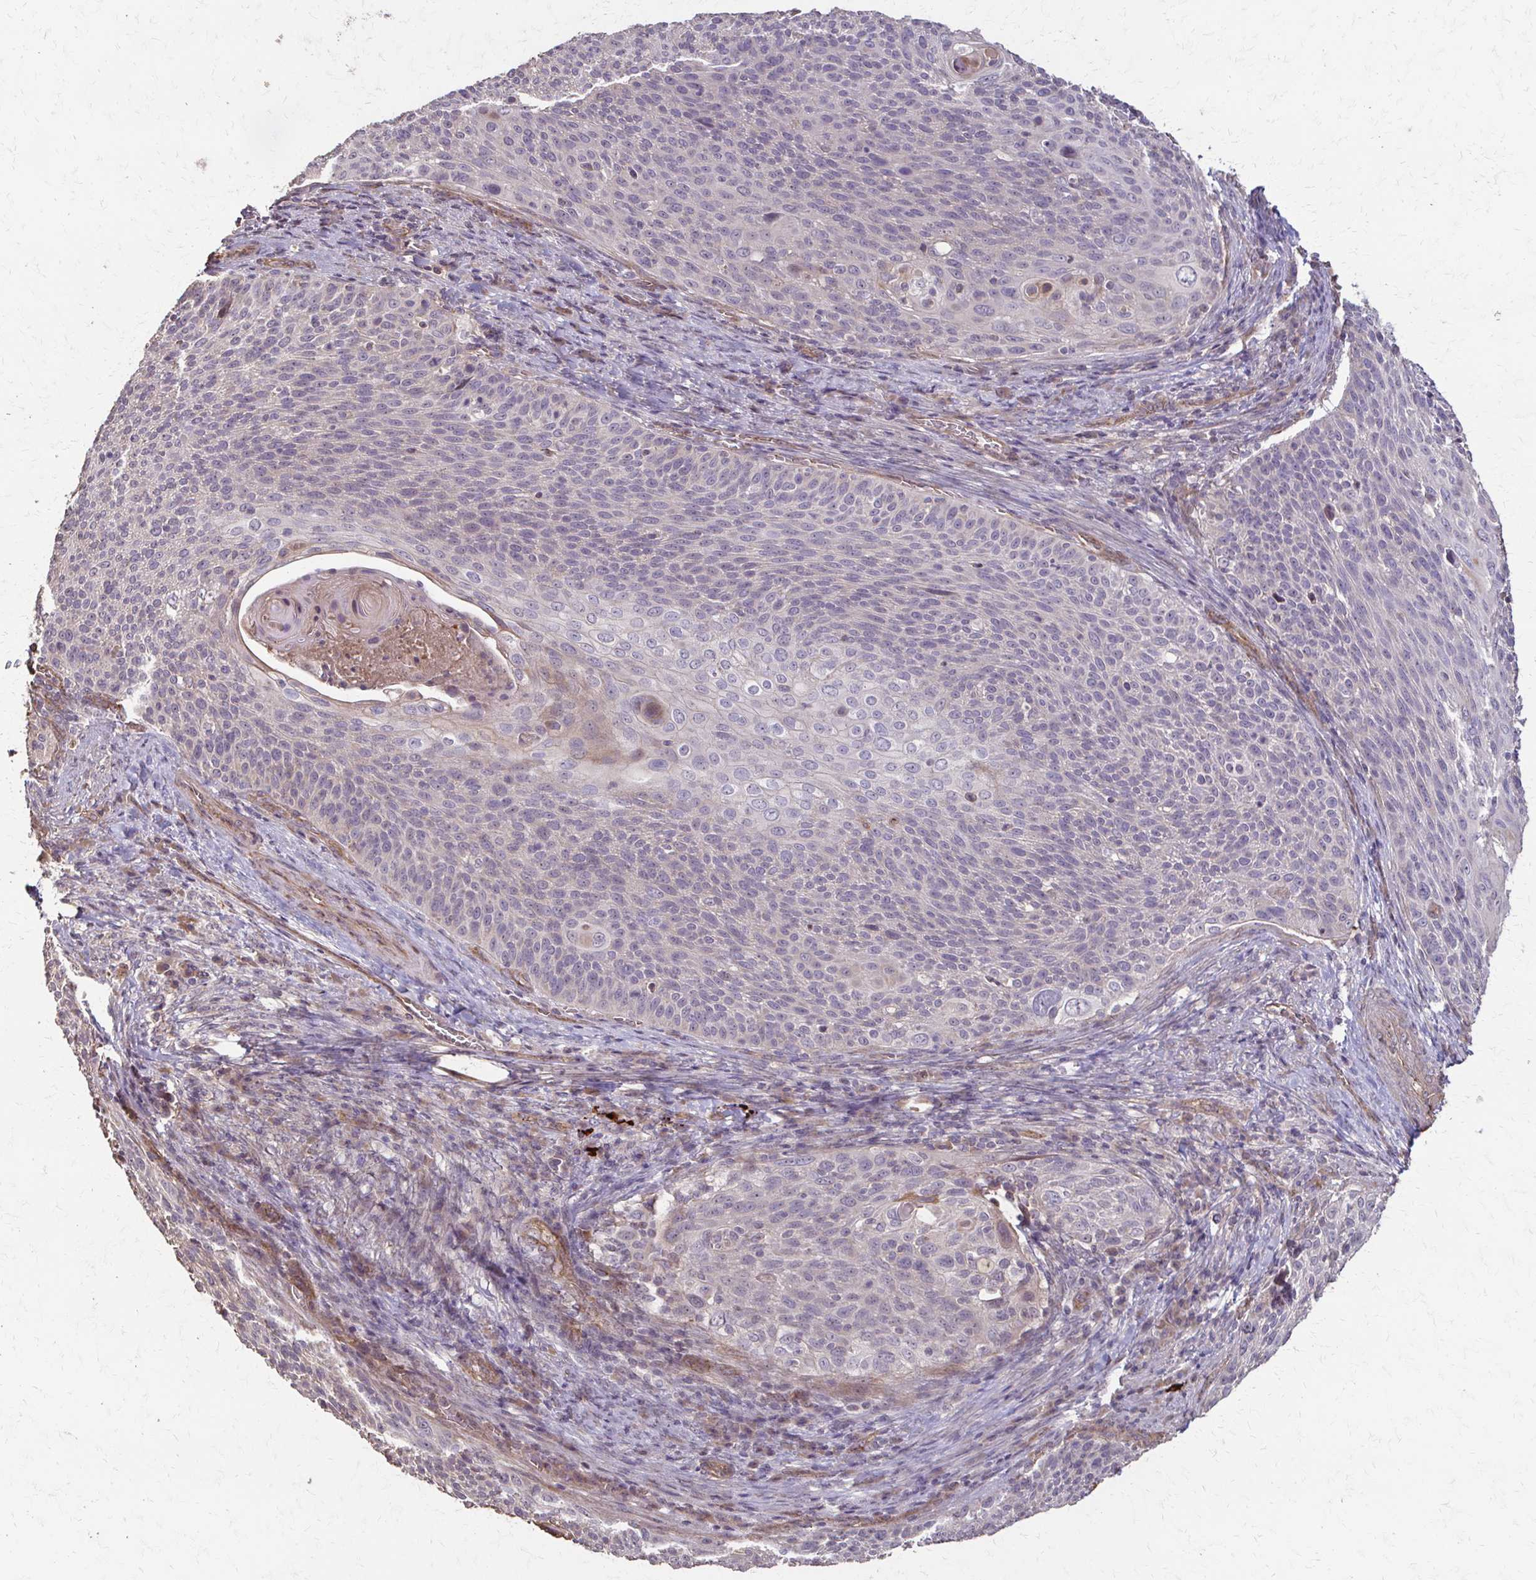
{"staining": {"intensity": "negative", "quantity": "none", "location": "none"}, "tissue": "cervical cancer", "cell_type": "Tumor cells", "image_type": "cancer", "snomed": [{"axis": "morphology", "description": "Squamous cell carcinoma, NOS"}, {"axis": "topography", "description": "Cervix"}], "caption": "The image demonstrates no significant expression in tumor cells of cervical cancer.", "gene": "IL18BP", "patient": {"sex": "female", "age": 31}}